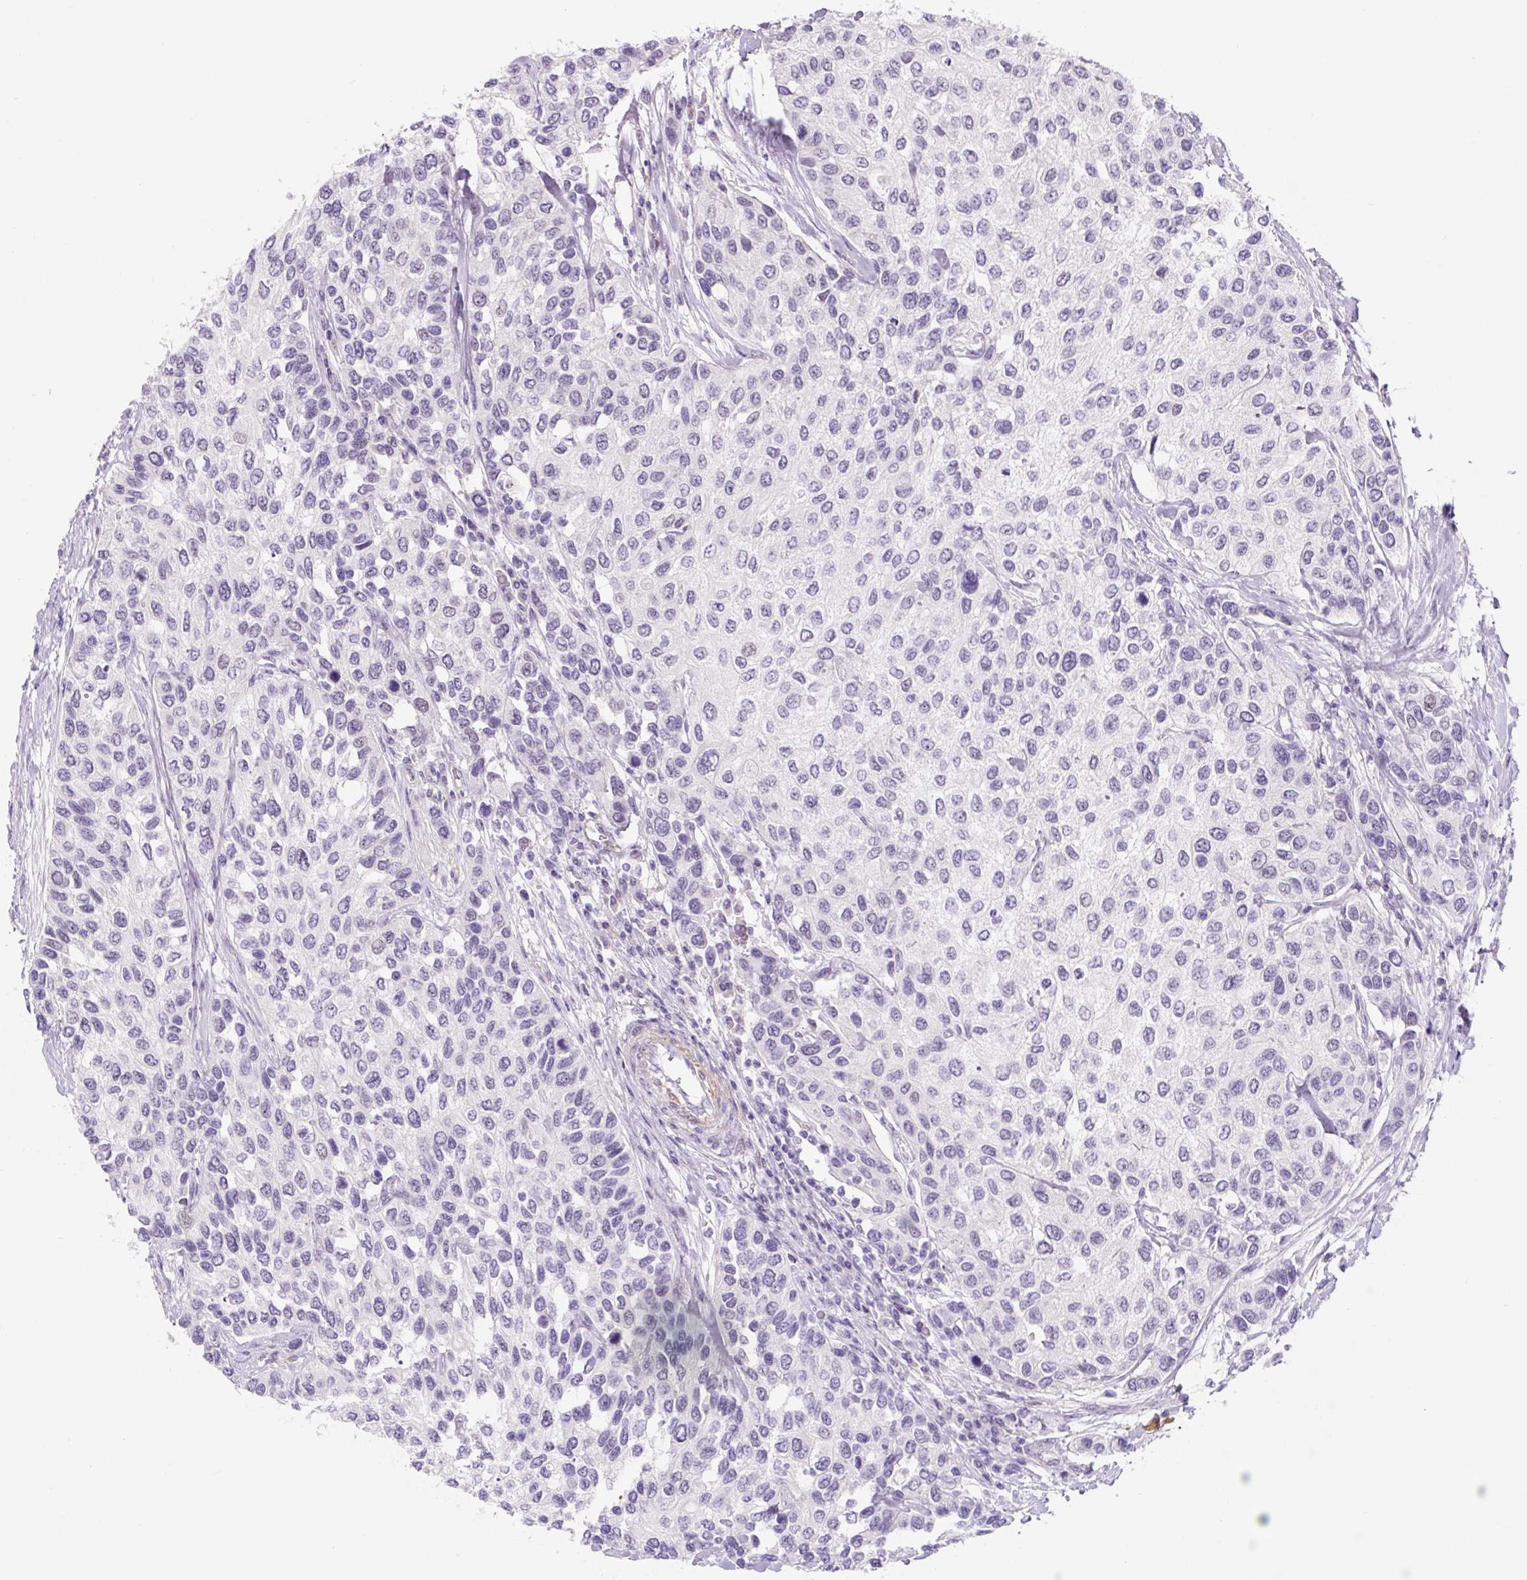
{"staining": {"intensity": "negative", "quantity": "none", "location": "none"}, "tissue": "urothelial cancer", "cell_type": "Tumor cells", "image_type": "cancer", "snomed": [{"axis": "morphology", "description": "Normal tissue, NOS"}, {"axis": "morphology", "description": "Urothelial carcinoma, High grade"}, {"axis": "topography", "description": "Vascular tissue"}, {"axis": "topography", "description": "Urinary bladder"}], "caption": "Urothelial cancer stained for a protein using immunohistochemistry (IHC) demonstrates no positivity tumor cells.", "gene": "CCL25", "patient": {"sex": "female", "age": 56}}